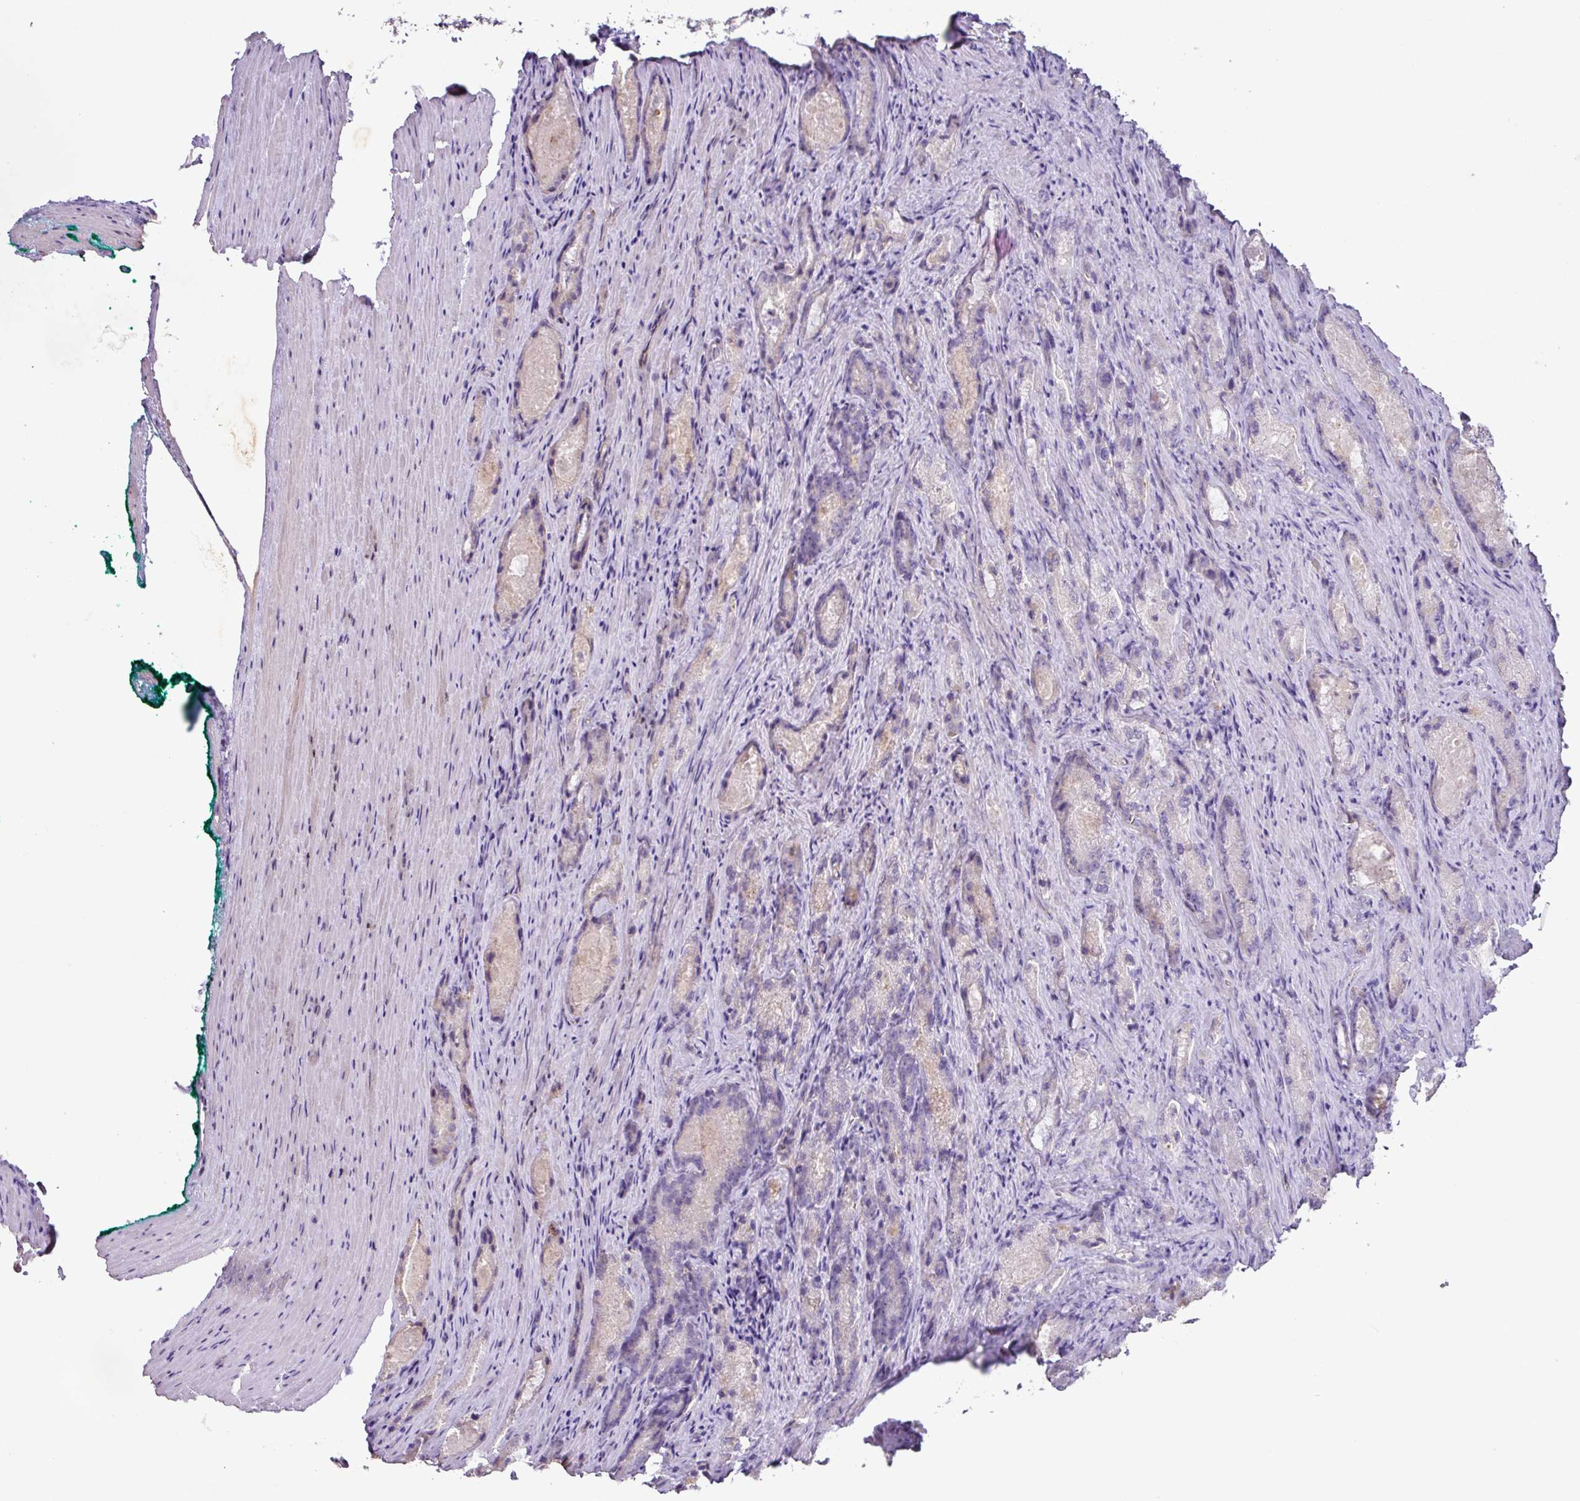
{"staining": {"intensity": "negative", "quantity": "none", "location": "none"}, "tissue": "prostate cancer", "cell_type": "Tumor cells", "image_type": "cancer", "snomed": [{"axis": "morphology", "description": "Adenocarcinoma, Low grade"}, {"axis": "topography", "description": "Prostate"}], "caption": "Micrograph shows no significant protein staining in tumor cells of low-grade adenocarcinoma (prostate).", "gene": "AGR3", "patient": {"sex": "male", "age": 68}}